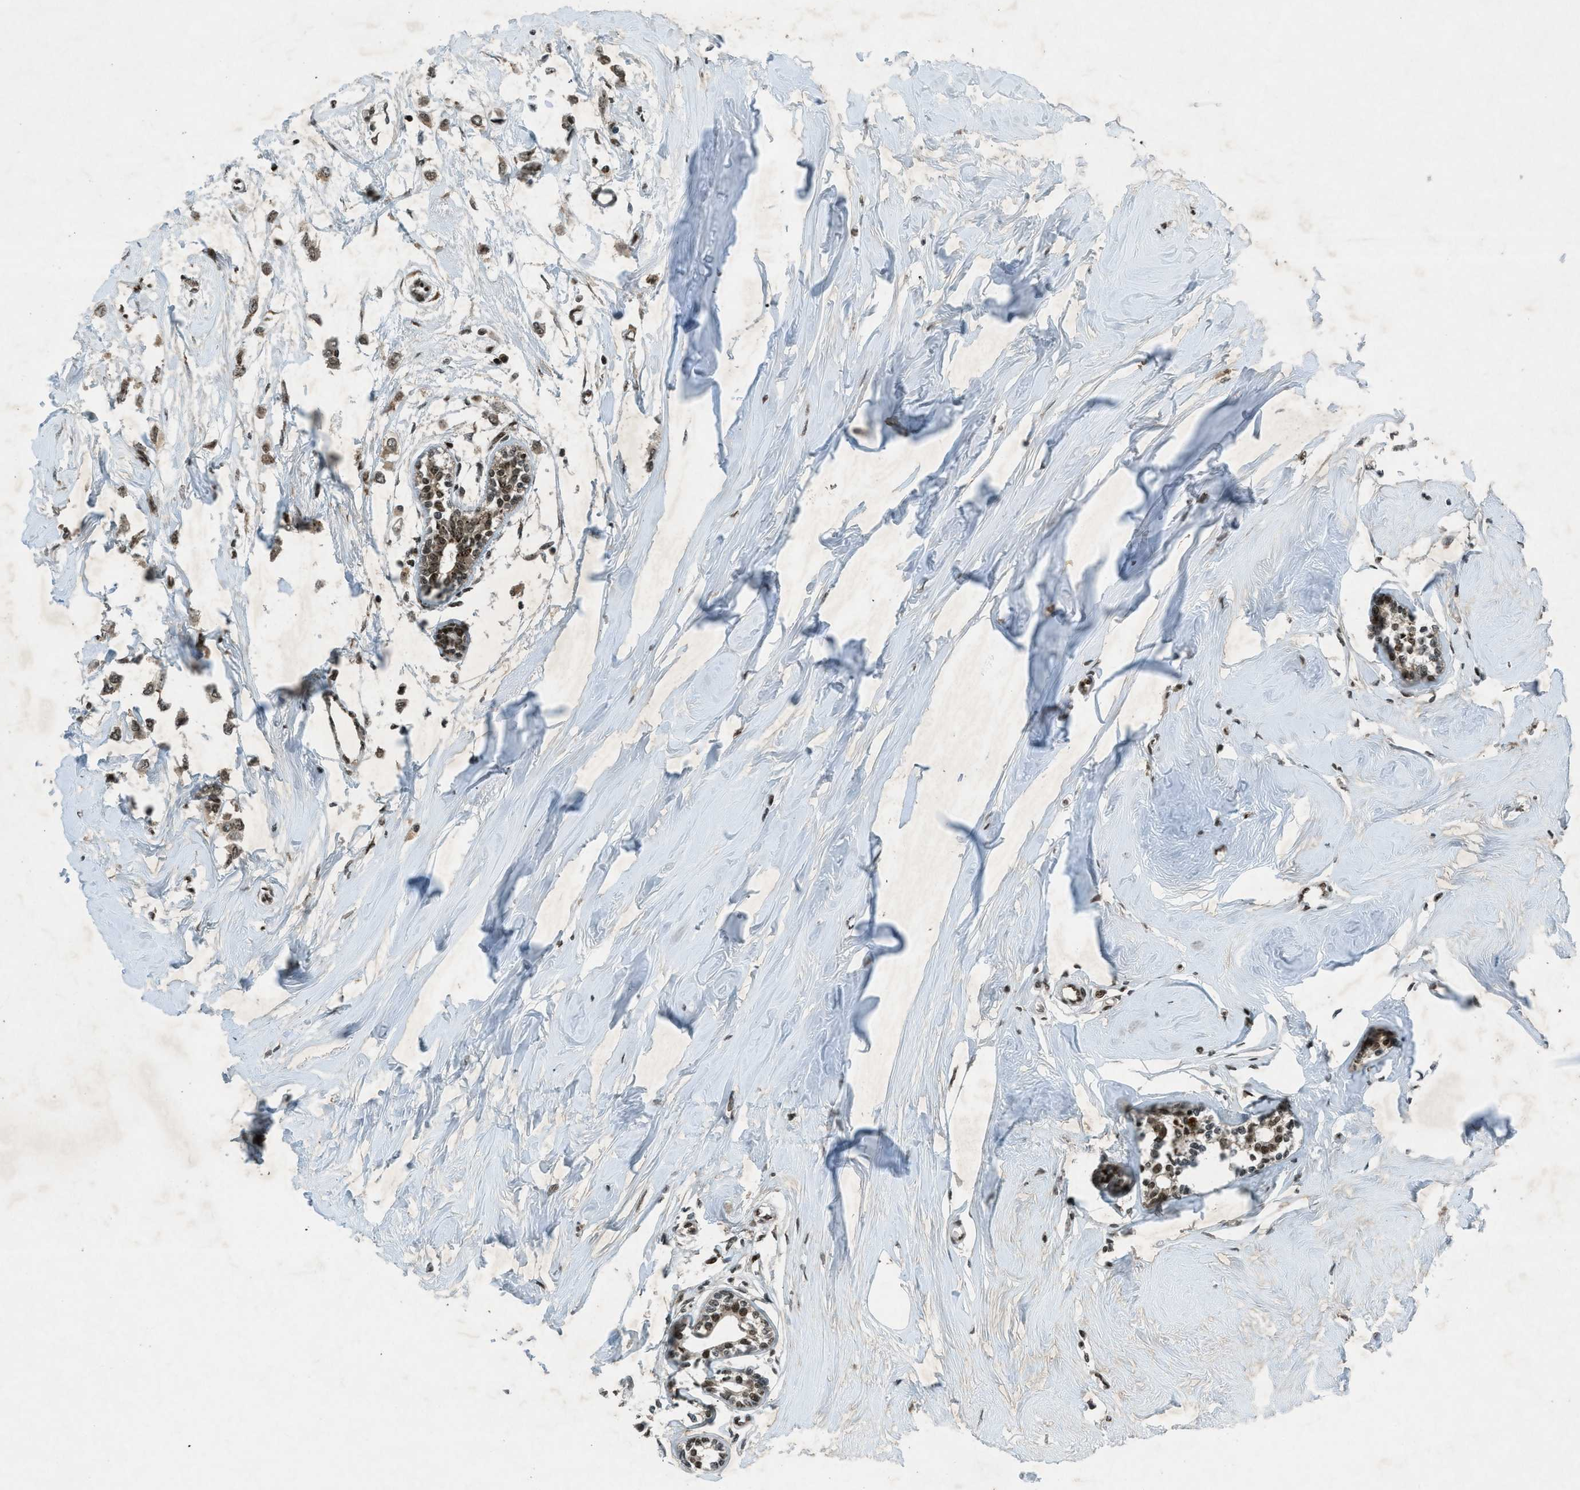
{"staining": {"intensity": "moderate", "quantity": ">75%", "location": "nuclear"}, "tissue": "breast cancer", "cell_type": "Tumor cells", "image_type": "cancer", "snomed": [{"axis": "morphology", "description": "Lobular carcinoma"}, {"axis": "topography", "description": "Breast"}], "caption": "Breast cancer stained with DAB immunohistochemistry (IHC) displays medium levels of moderate nuclear positivity in about >75% of tumor cells. (DAB IHC, brown staining for protein, blue staining for nuclei).", "gene": "NXF1", "patient": {"sex": "female", "age": 51}}